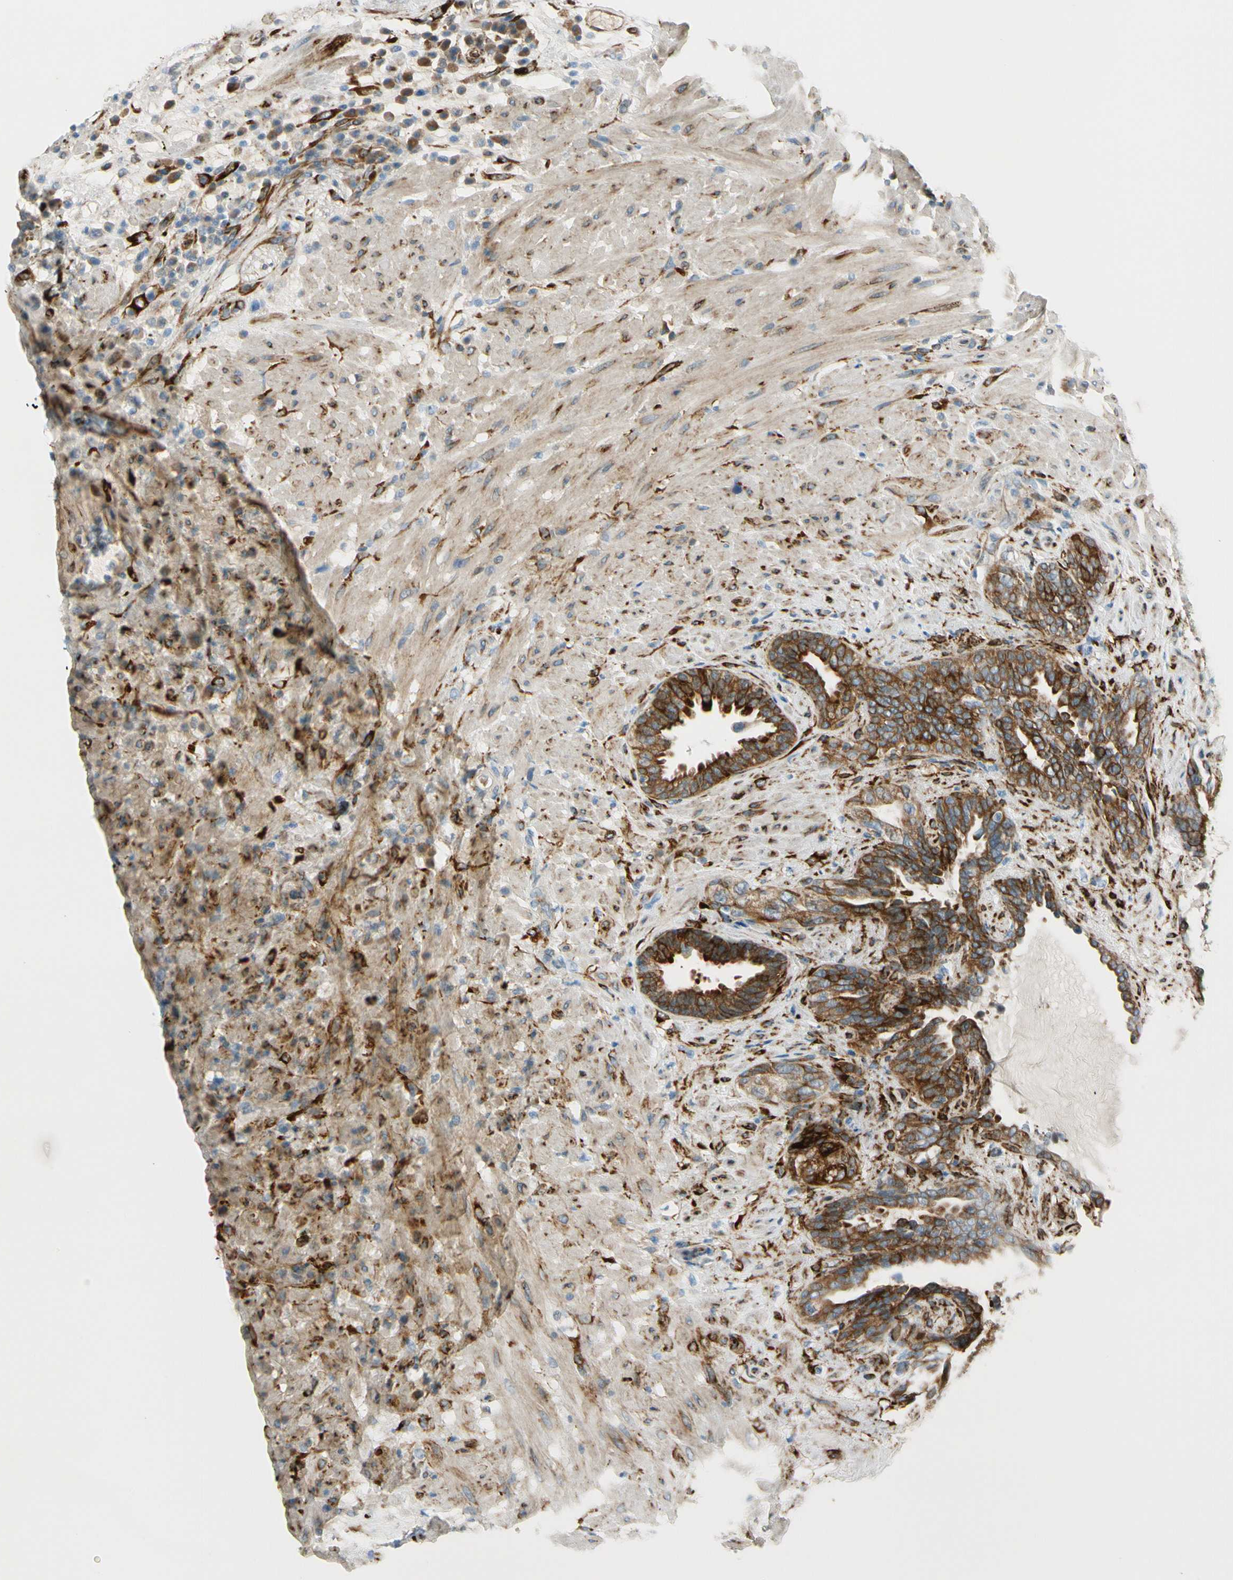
{"staining": {"intensity": "strong", "quantity": ">75%", "location": "cytoplasmic/membranous"}, "tissue": "seminal vesicle", "cell_type": "Glandular cells", "image_type": "normal", "snomed": [{"axis": "morphology", "description": "Normal tissue, NOS"}, {"axis": "topography", "description": "Seminal veicle"}], "caption": "Seminal vesicle was stained to show a protein in brown. There is high levels of strong cytoplasmic/membranous staining in approximately >75% of glandular cells. Nuclei are stained in blue.", "gene": "FKBP7", "patient": {"sex": "male", "age": 61}}